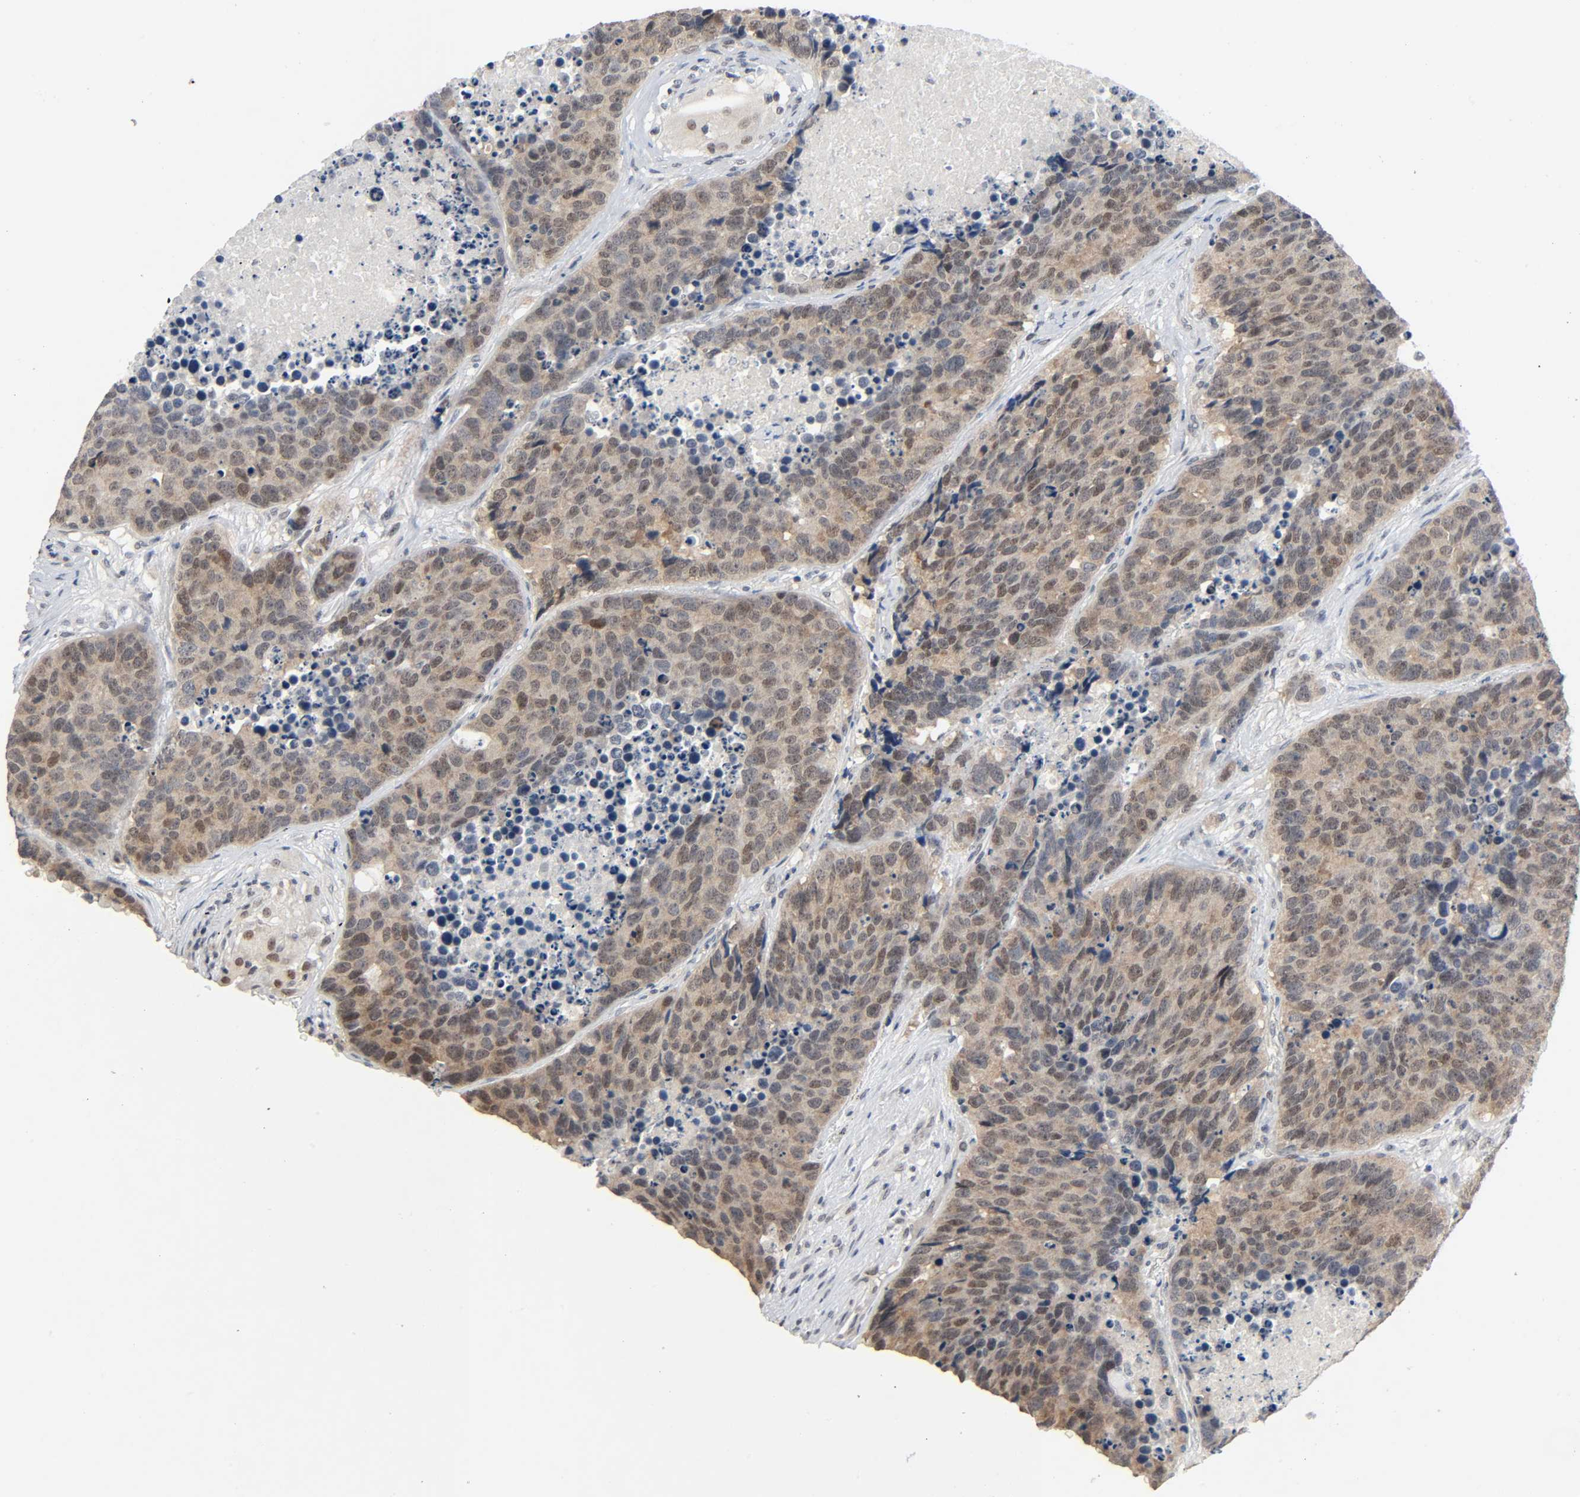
{"staining": {"intensity": "moderate", "quantity": ">75%", "location": "cytoplasmic/membranous,nuclear"}, "tissue": "carcinoid", "cell_type": "Tumor cells", "image_type": "cancer", "snomed": [{"axis": "morphology", "description": "Carcinoid, malignant, NOS"}, {"axis": "topography", "description": "Lung"}], "caption": "High-power microscopy captured an immunohistochemistry image of carcinoid, revealing moderate cytoplasmic/membranous and nuclear positivity in approximately >75% of tumor cells.", "gene": "MAPKAPK5", "patient": {"sex": "male", "age": 60}}